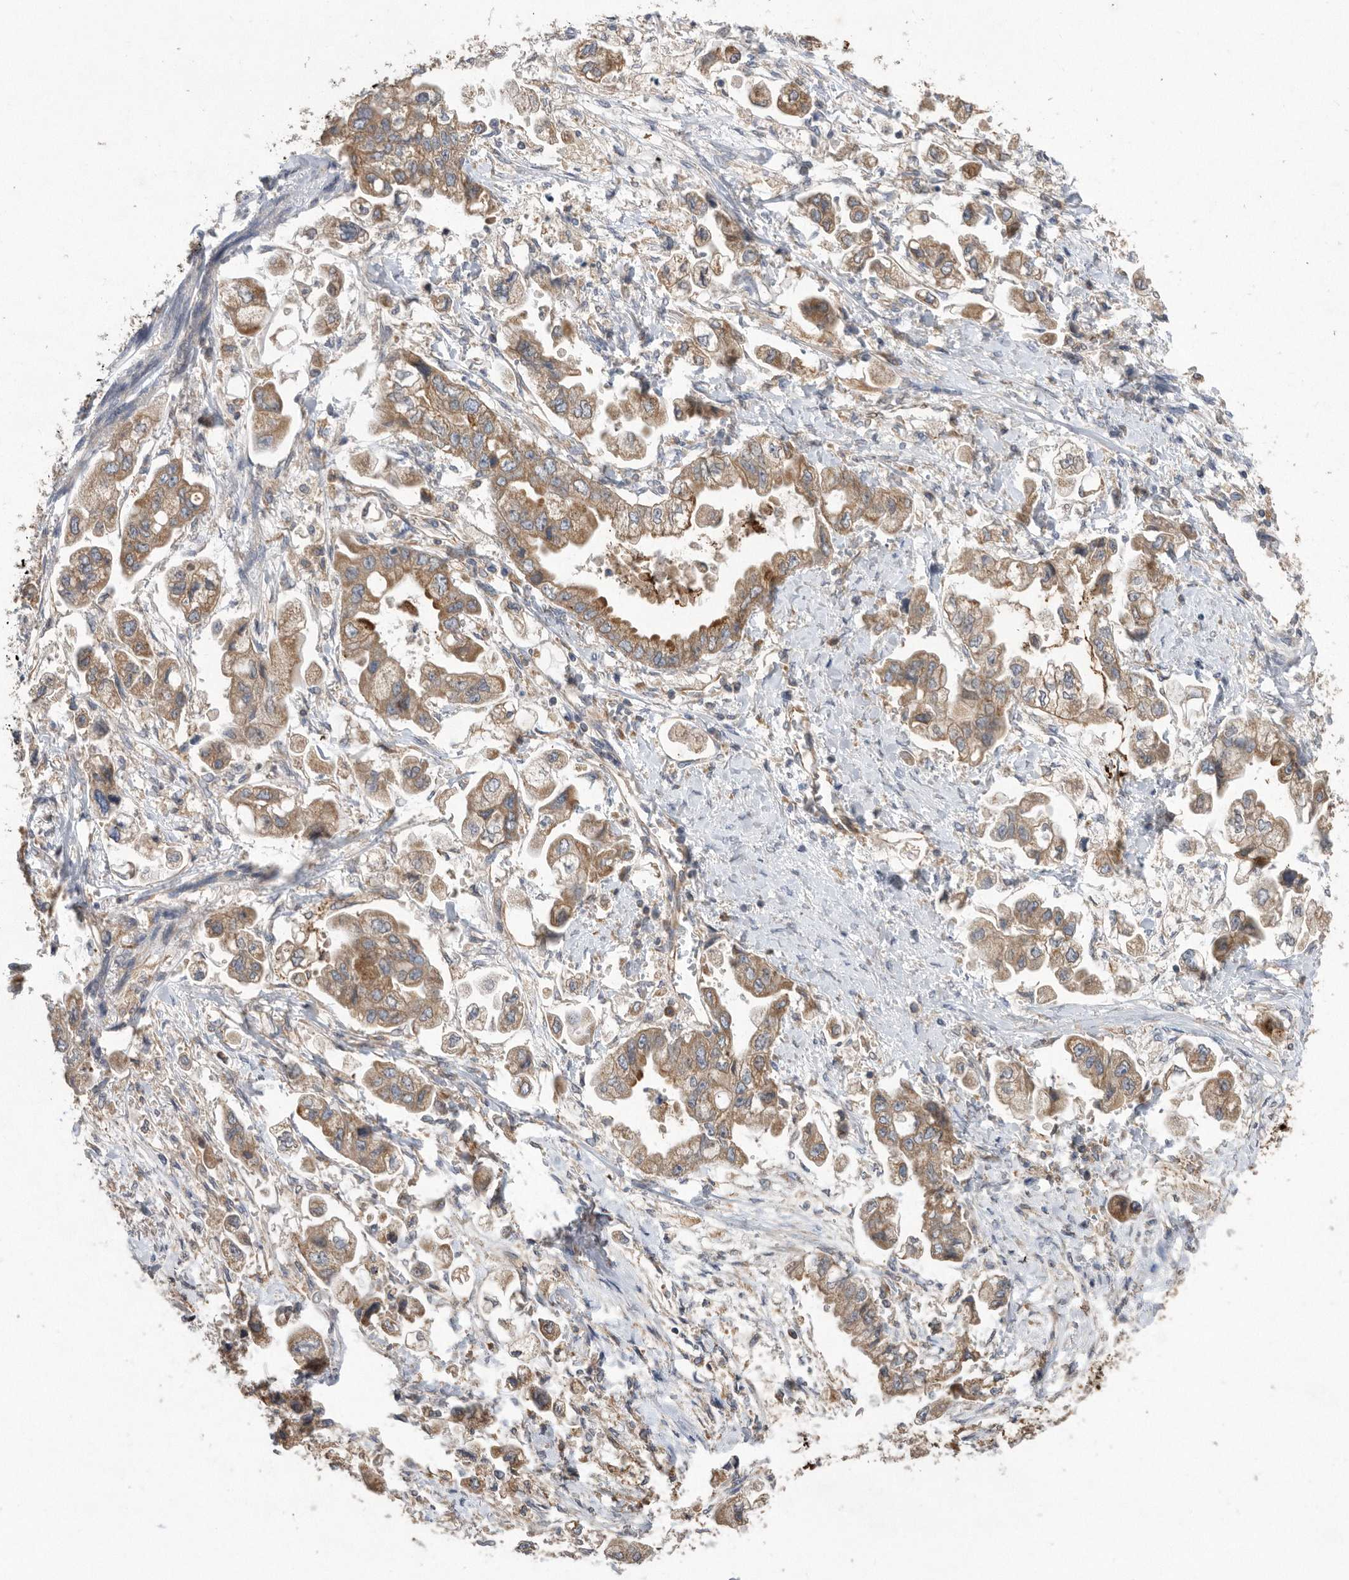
{"staining": {"intensity": "moderate", "quantity": ">75%", "location": "cytoplasmic/membranous"}, "tissue": "stomach cancer", "cell_type": "Tumor cells", "image_type": "cancer", "snomed": [{"axis": "morphology", "description": "Adenocarcinoma, NOS"}, {"axis": "topography", "description": "Stomach"}], "caption": "High-magnification brightfield microscopy of stomach cancer (adenocarcinoma) stained with DAB (3,3'-diaminobenzidine) (brown) and counterstained with hematoxylin (blue). tumor cells exhibit moderate cytoplasmic/membranous staining is present in approximately>75% of cells.", "gene": "PON2", "patient": {"sex": "male", "age": 62}}